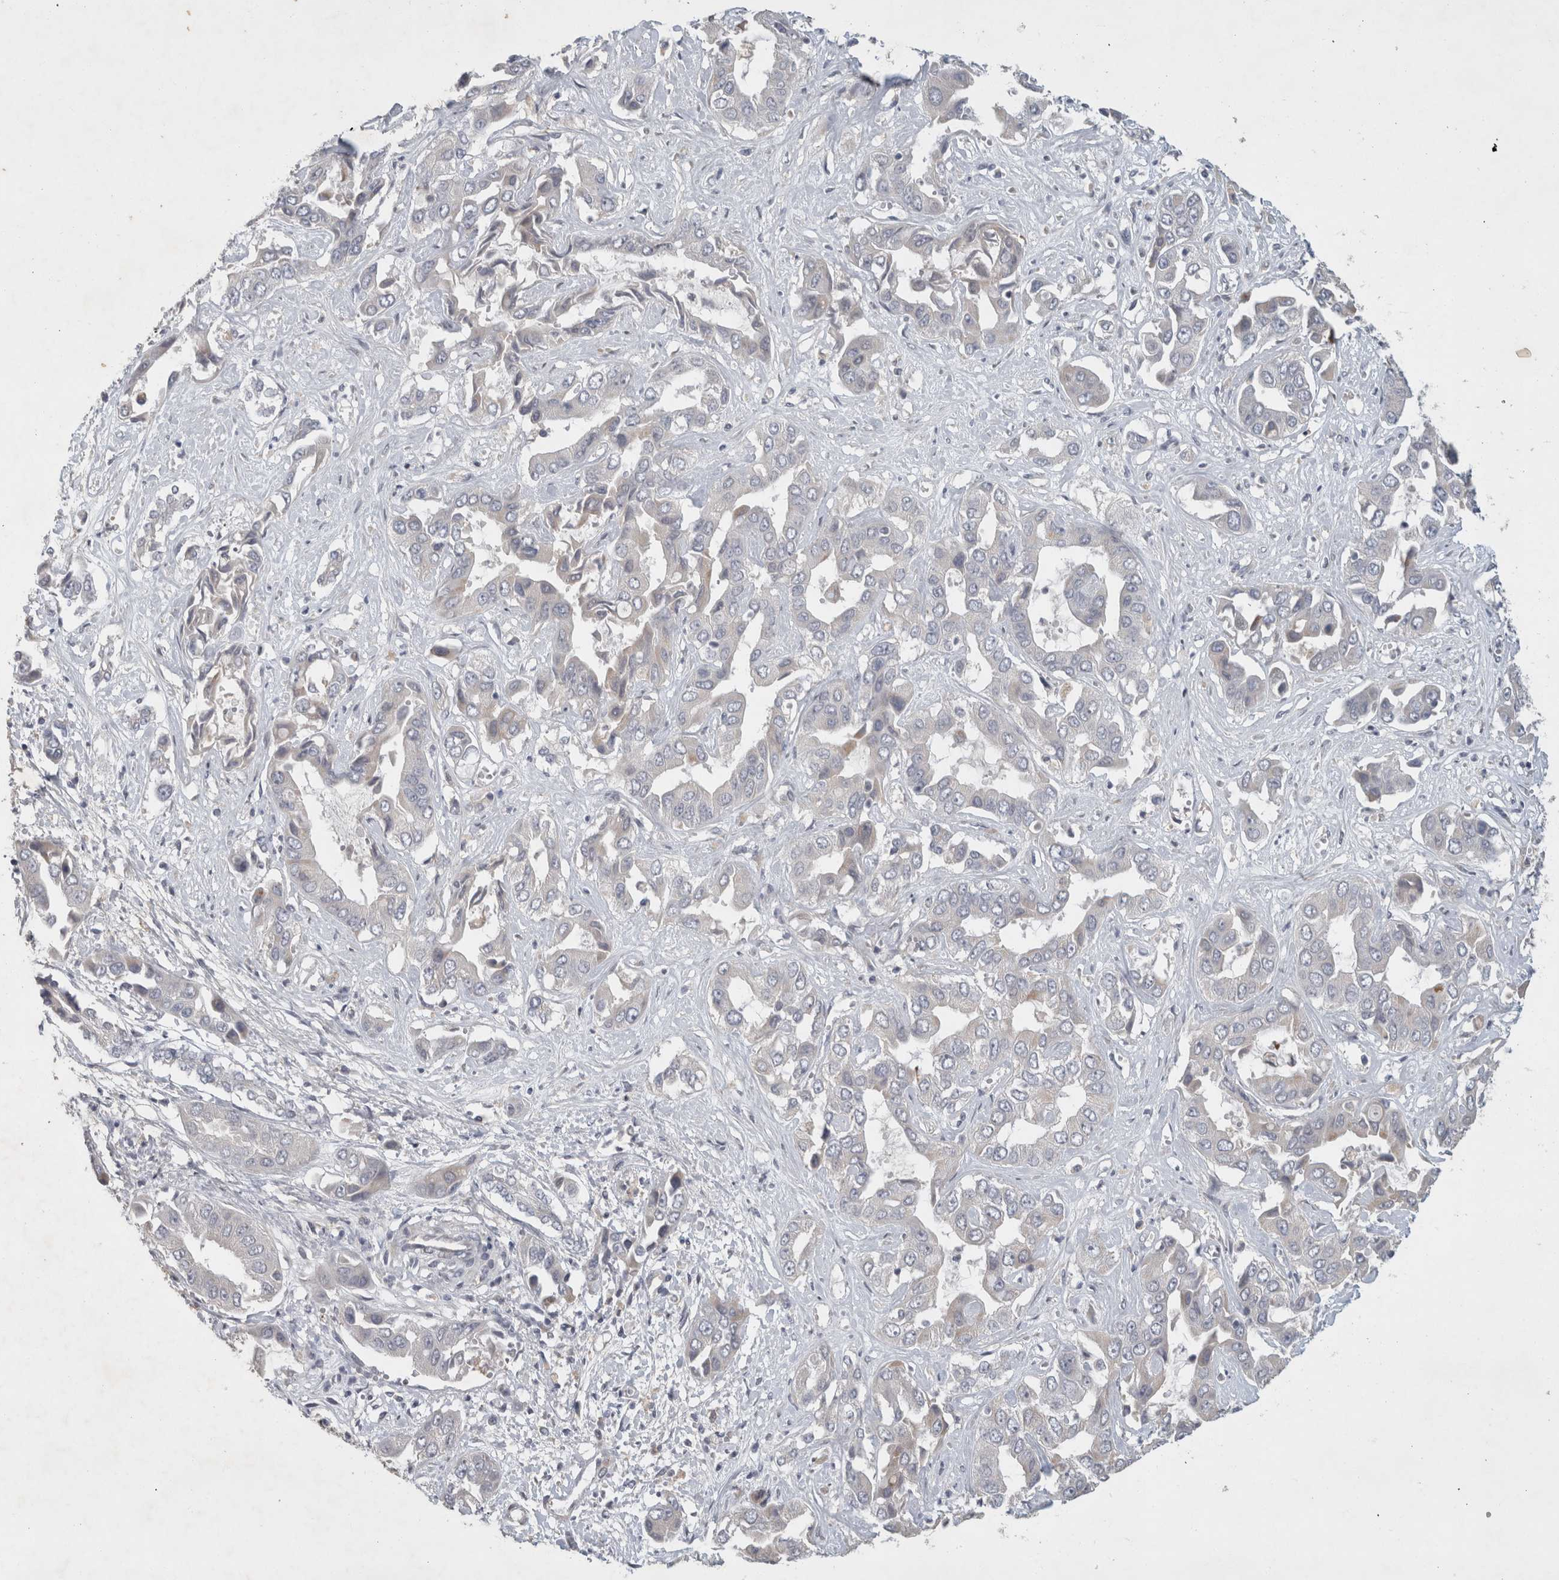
{"staining": {"intensity": "negative", "quantity": "none", "location": "none"}, "tissue": "liver cancer", "cell_type": "Tumor cells", "image_type": "cancer", "snomed": [{"axis": "morphology", "description": "Cholangiocarcinoma"}, {"axis": "topography", "description": "Liver"}], "caption": "Tumor cells show no significant protein expression in liver cancer.", "gene": "C8orf58", "patient": {"sex": "female", "age": 52}}